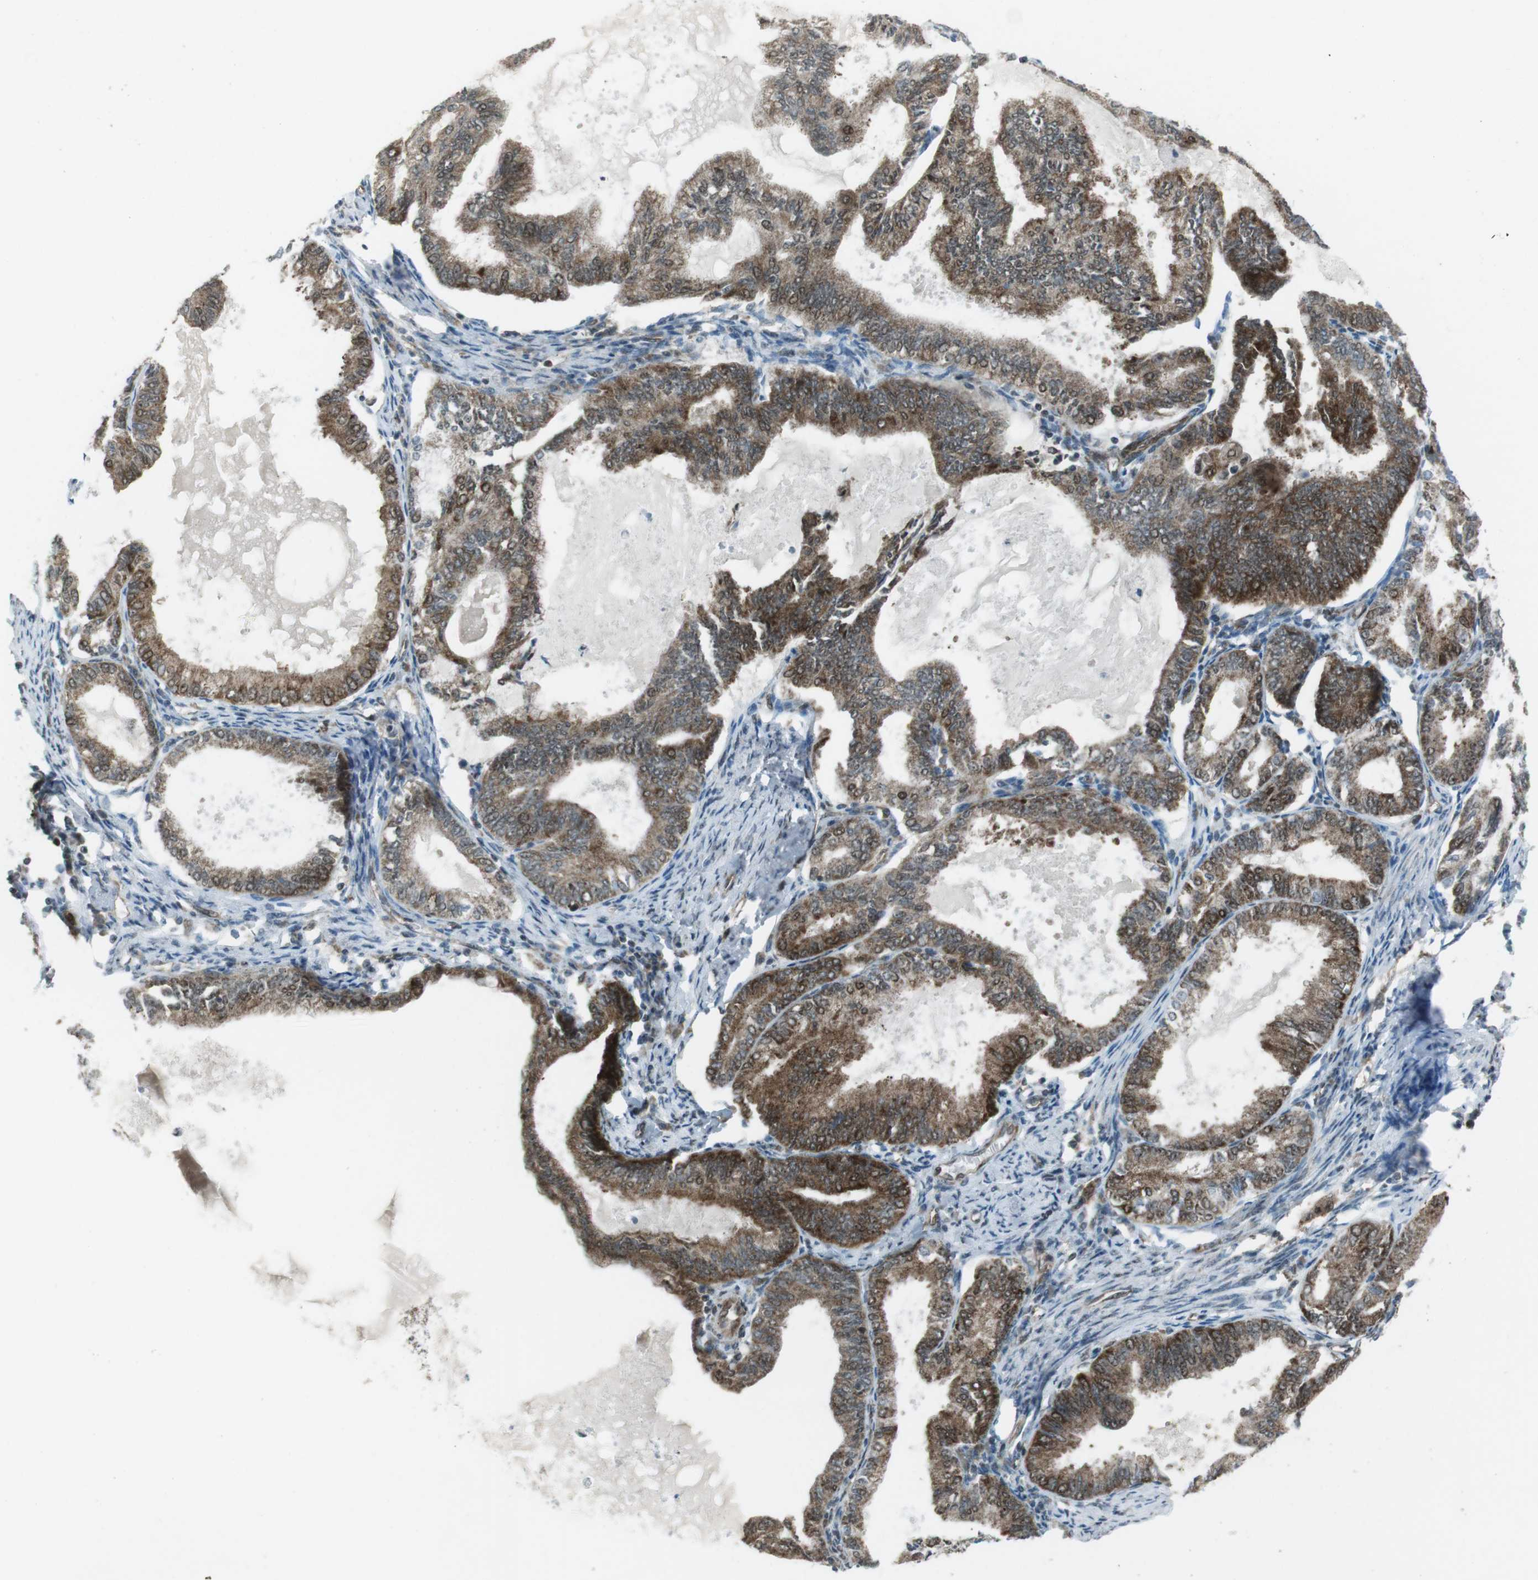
{"staining": {"intensity": "moderate", "quantity": ">75%", "location": "cytoplasmic/membranous"}, "tissue": "endometrial cancer", "cell_type": "Tumor cells", "image_type": "cancer", "snomed": [{"axis": "morphology", "description": "Adenocarcinoma, NOS"}, {"axis": "topography", "description": "Endometrium"}], "caption": "Moderate cytoplasmic/membranous staining for a protein is present in about >75% of tumor cells of adenocarcinoma (endometrial) using immunohistochemistry (IHC).", "gene": "CSNK1D", "patient": {"sex": "female", "age": 86}}